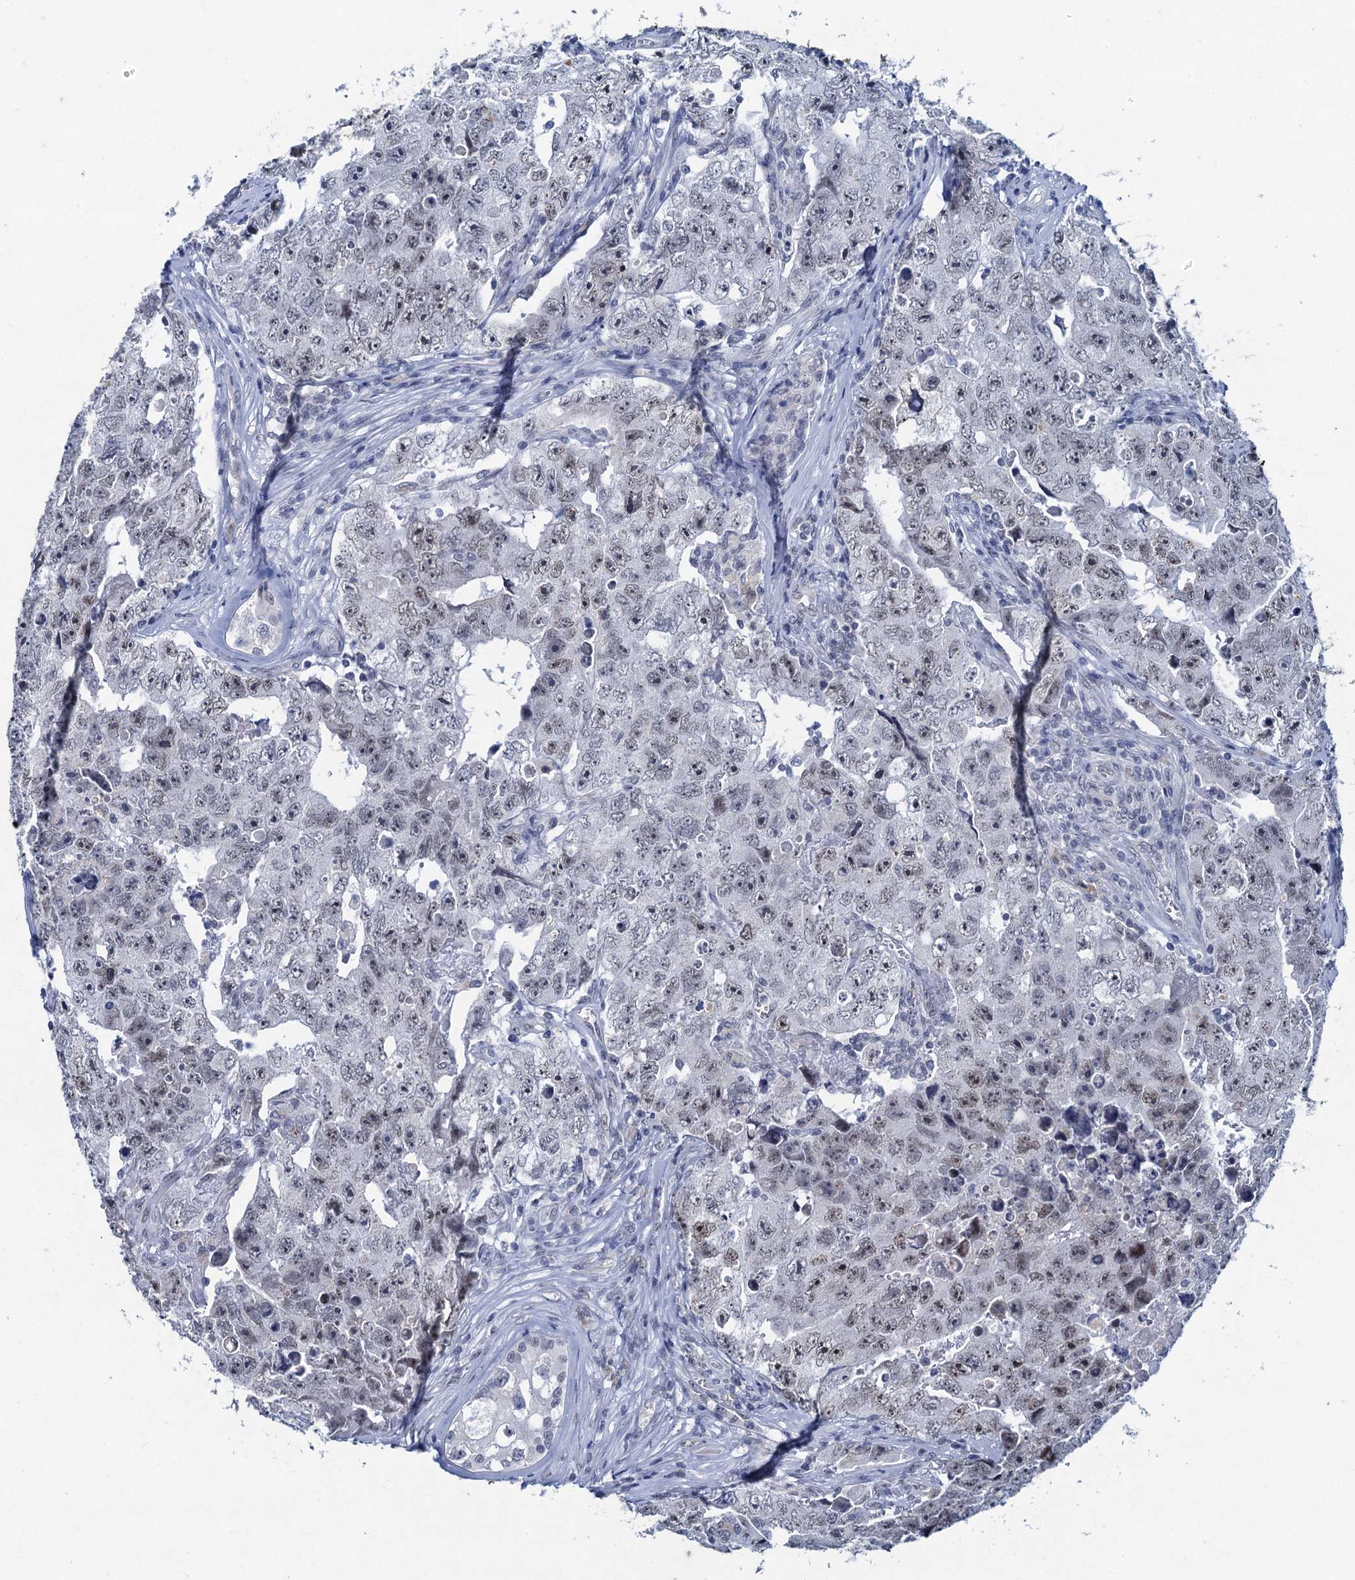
{"staining": {"intensity": "weak", "quantity": "25%-75%", "location": "nuclear"}, "tissue": "testis cancer", "cell_type": "Tumor cells", "image_type": "cancer", "snomed": [{"axis": "morphology", "description": "Carcinoma, Embryonal, NOS"}, {"axis": "topography", "description": "Testis"}], "caption": "DAB (3,3'-diaminobenzidine) immunohistochemical staining of testis cancer (embryonal carcinoma) reveals weak nuclear protein staining in approximately 25%-75% of tumor cells. The staining is performed using DAB (3,3'-diaminobenzidine) brown chromogen to label protein expression. The nuclei are counter-stained blue using hematoxylin.", "gene": "HAPSTR1", "patient": {"sex": "male", "age": 17}}